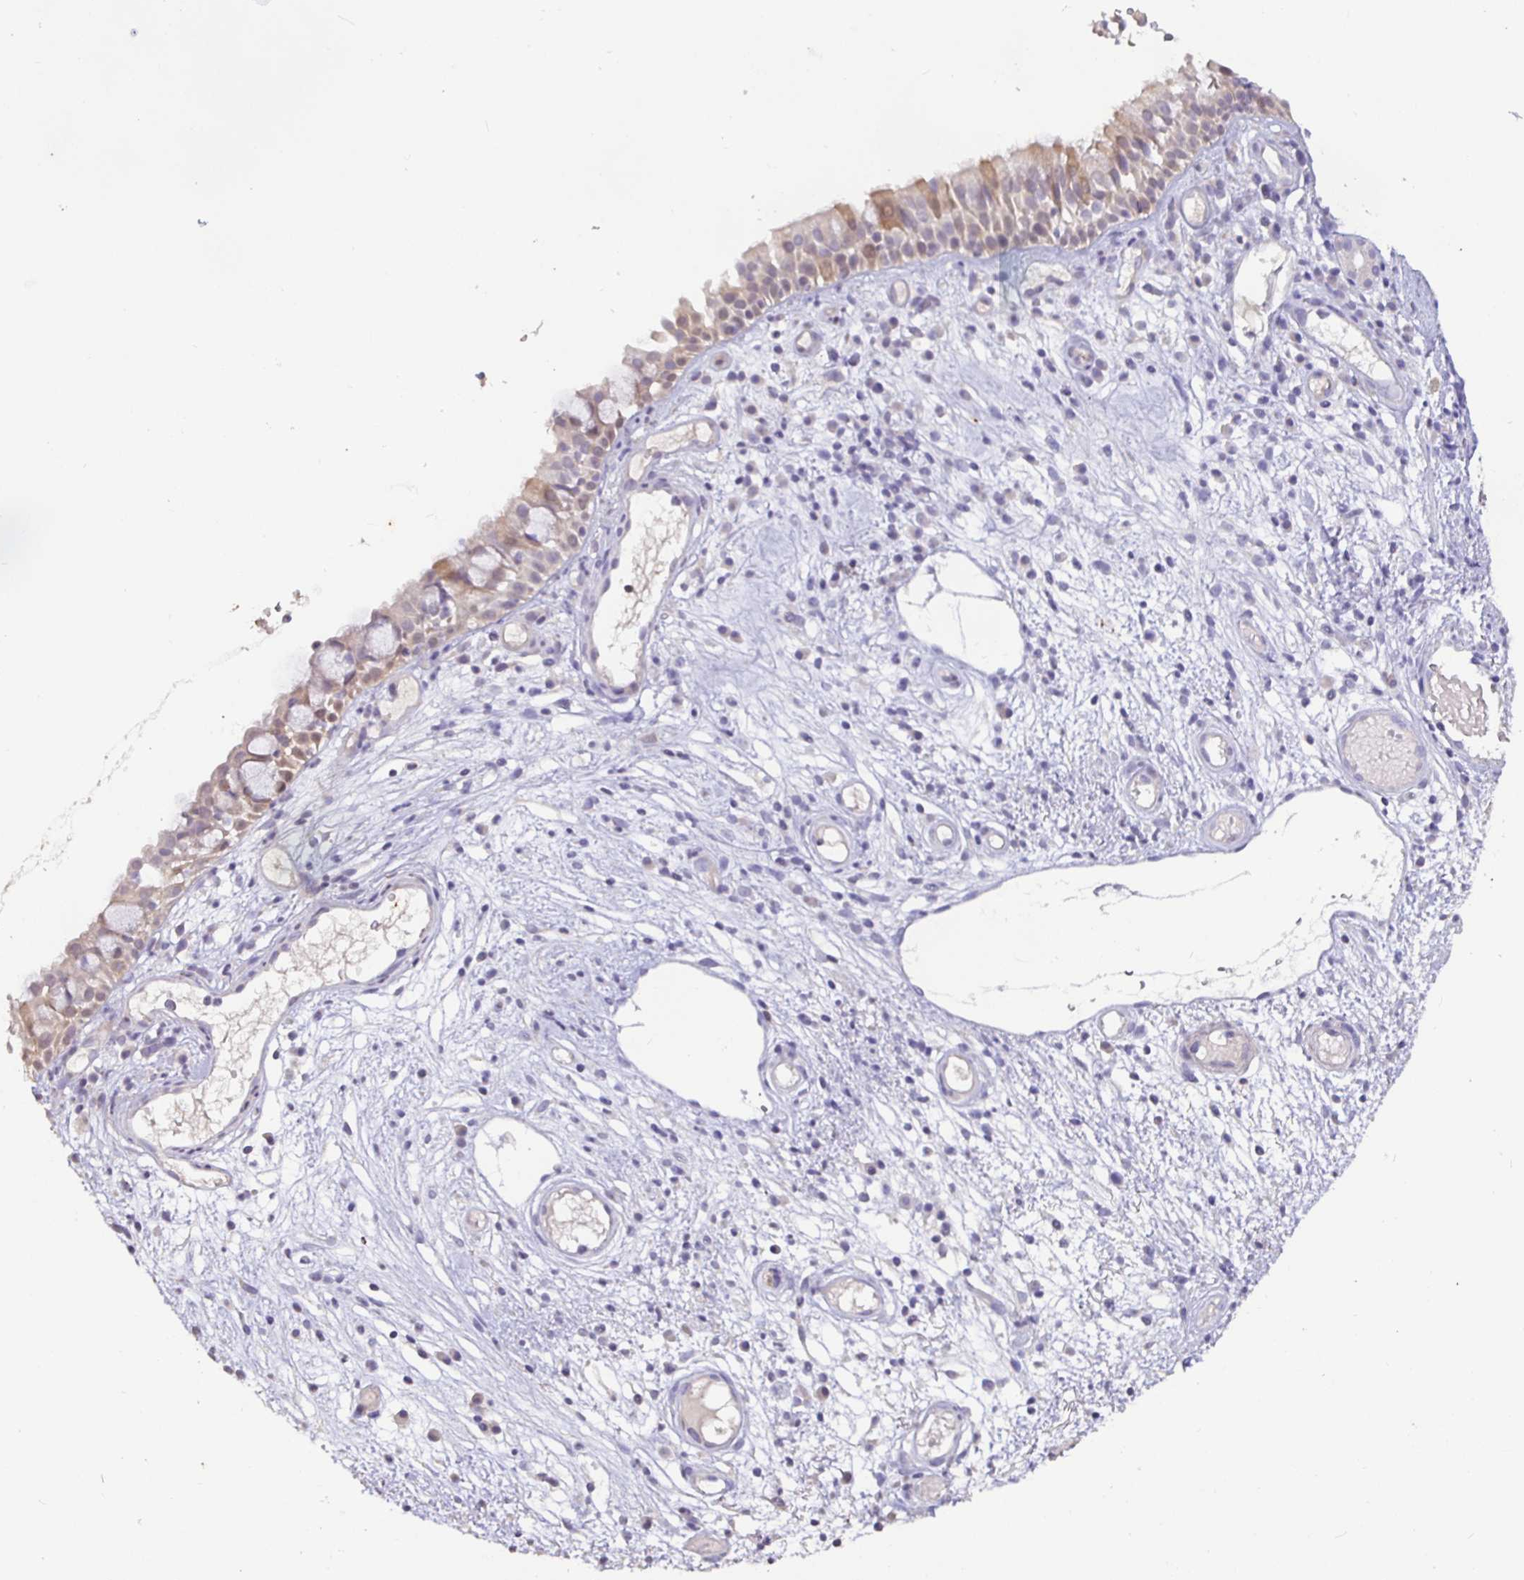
{"staining": {"intensity": "weak", "quantity": ">75%", "location": "cytoplasmic/membranous"}, "tissue": "nasopharynx", "cell_type": "Respiratory epithelial cells", "image_type": "normal", "snomed": [{"axis": "morphology", "description": "Normal tissue, NOS"}, {"axis": "morphology", "description": "Inflammation, NOS"}, {"axis": "topography", "description": "Nasopharynx"}], "caption": "Unremarkable nasopharynx displays weak cytoplasmic/membranous positivity in about >75% of respiratory epithelial cells.", "gene": "SHISA4", "patient": {"sex": "male", "age": 54}}